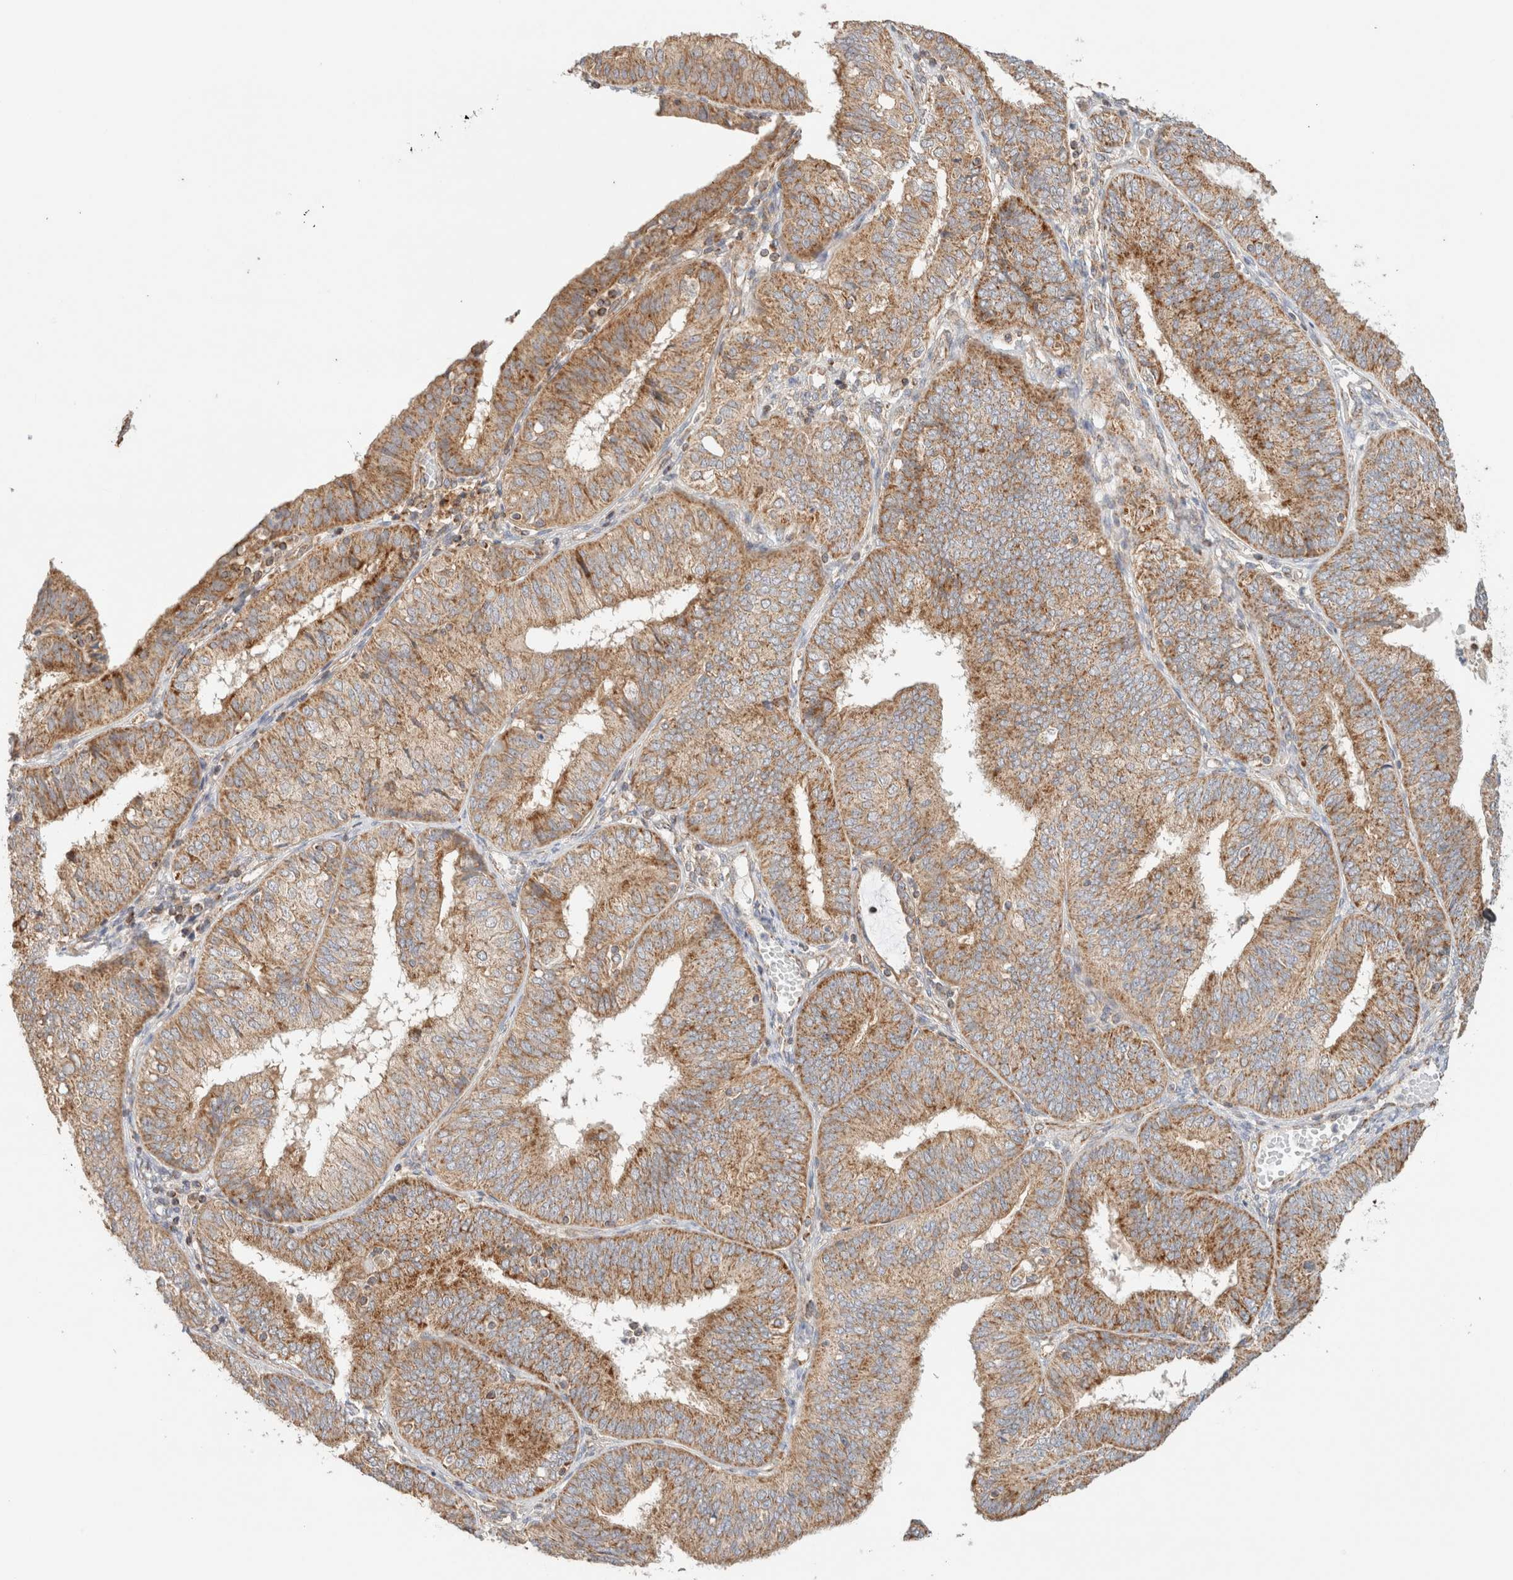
{"staining": {"intensity": "strong", "quantity": ">75%", "location": "cytoplasmic/membranous"}, "tissue": "endometrial cancer", "cell_type": "Tumor cells", "image_type": "cancer", "snomed": [{"axis": "morphology", "description": "Adenocarcinoma, NOS"}, {"axis": "topography", "description": "Endometrium"}], "caption": "Endometrial cancer (adenocarcinoma) was stained to show a protein in brown. There is high levels of strong cytoplasmic/membranous expression in approximately >75% of tumor cells.", "gene": "MRM3", "patient": {"sex": "female", "age": 58}}